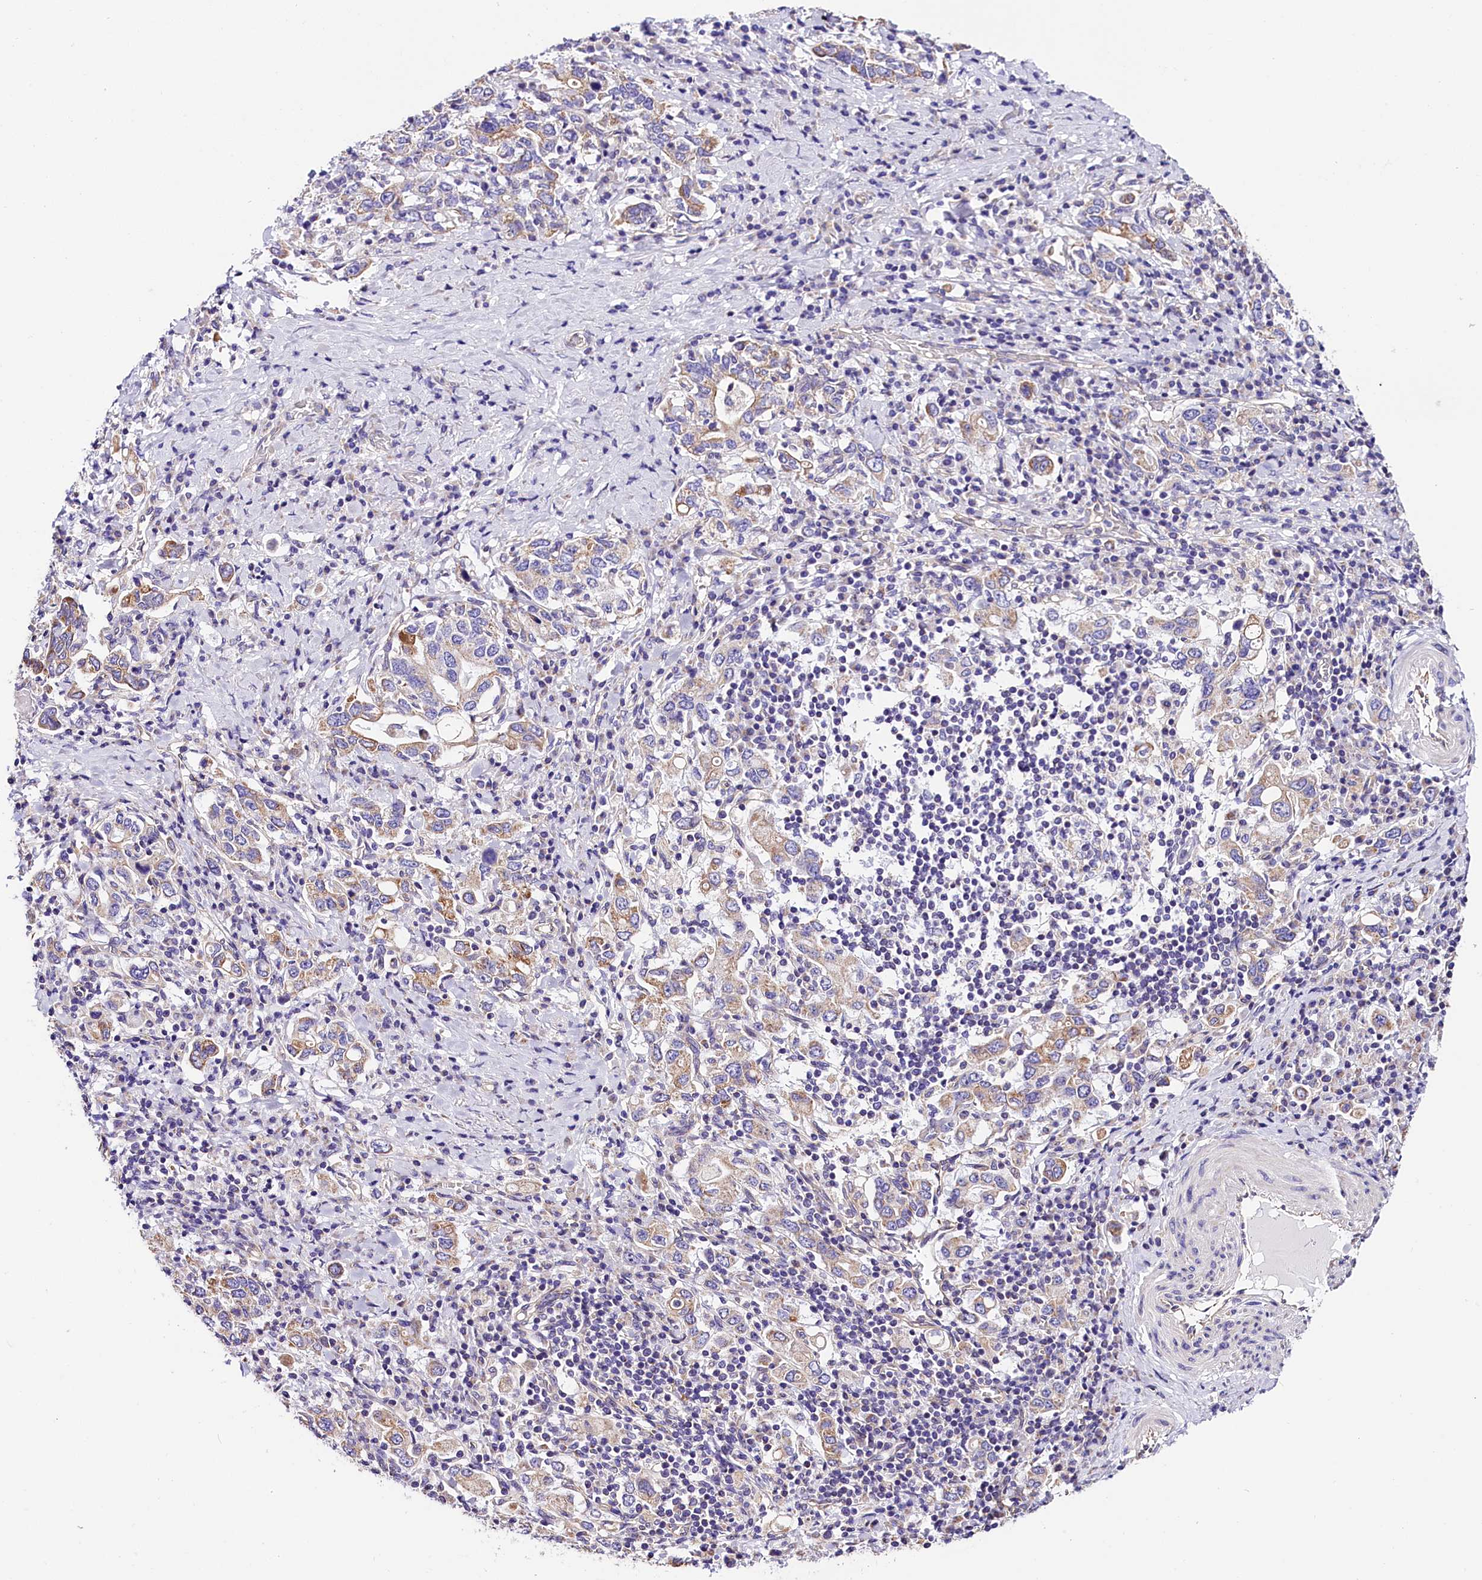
{"staining": {"intensity": "weak", "quantity": "25%-75%", "location": "cytoplasmic/membranous"}, "tissue": "stomach cancer", "cell_type": "Tumor cells", "image_type": "cancer", "snomed": [{"axis": "morphology", "description": "Adenocarcinoma, NOS"}, {"axis": "topography", "description": "Stomach, upper"}, {"axis": "topography", "description": "Stomach"}], "caption": "Immunohistochemical staining of human adenocarcinoma (stomach) demonstrates low levels of weak cytoplasmic/membranous protein positivity in approximately 25%-75% of tumor cells.", "gene": "ACAA2", "patient": {"sex": "male", "age": 62}}